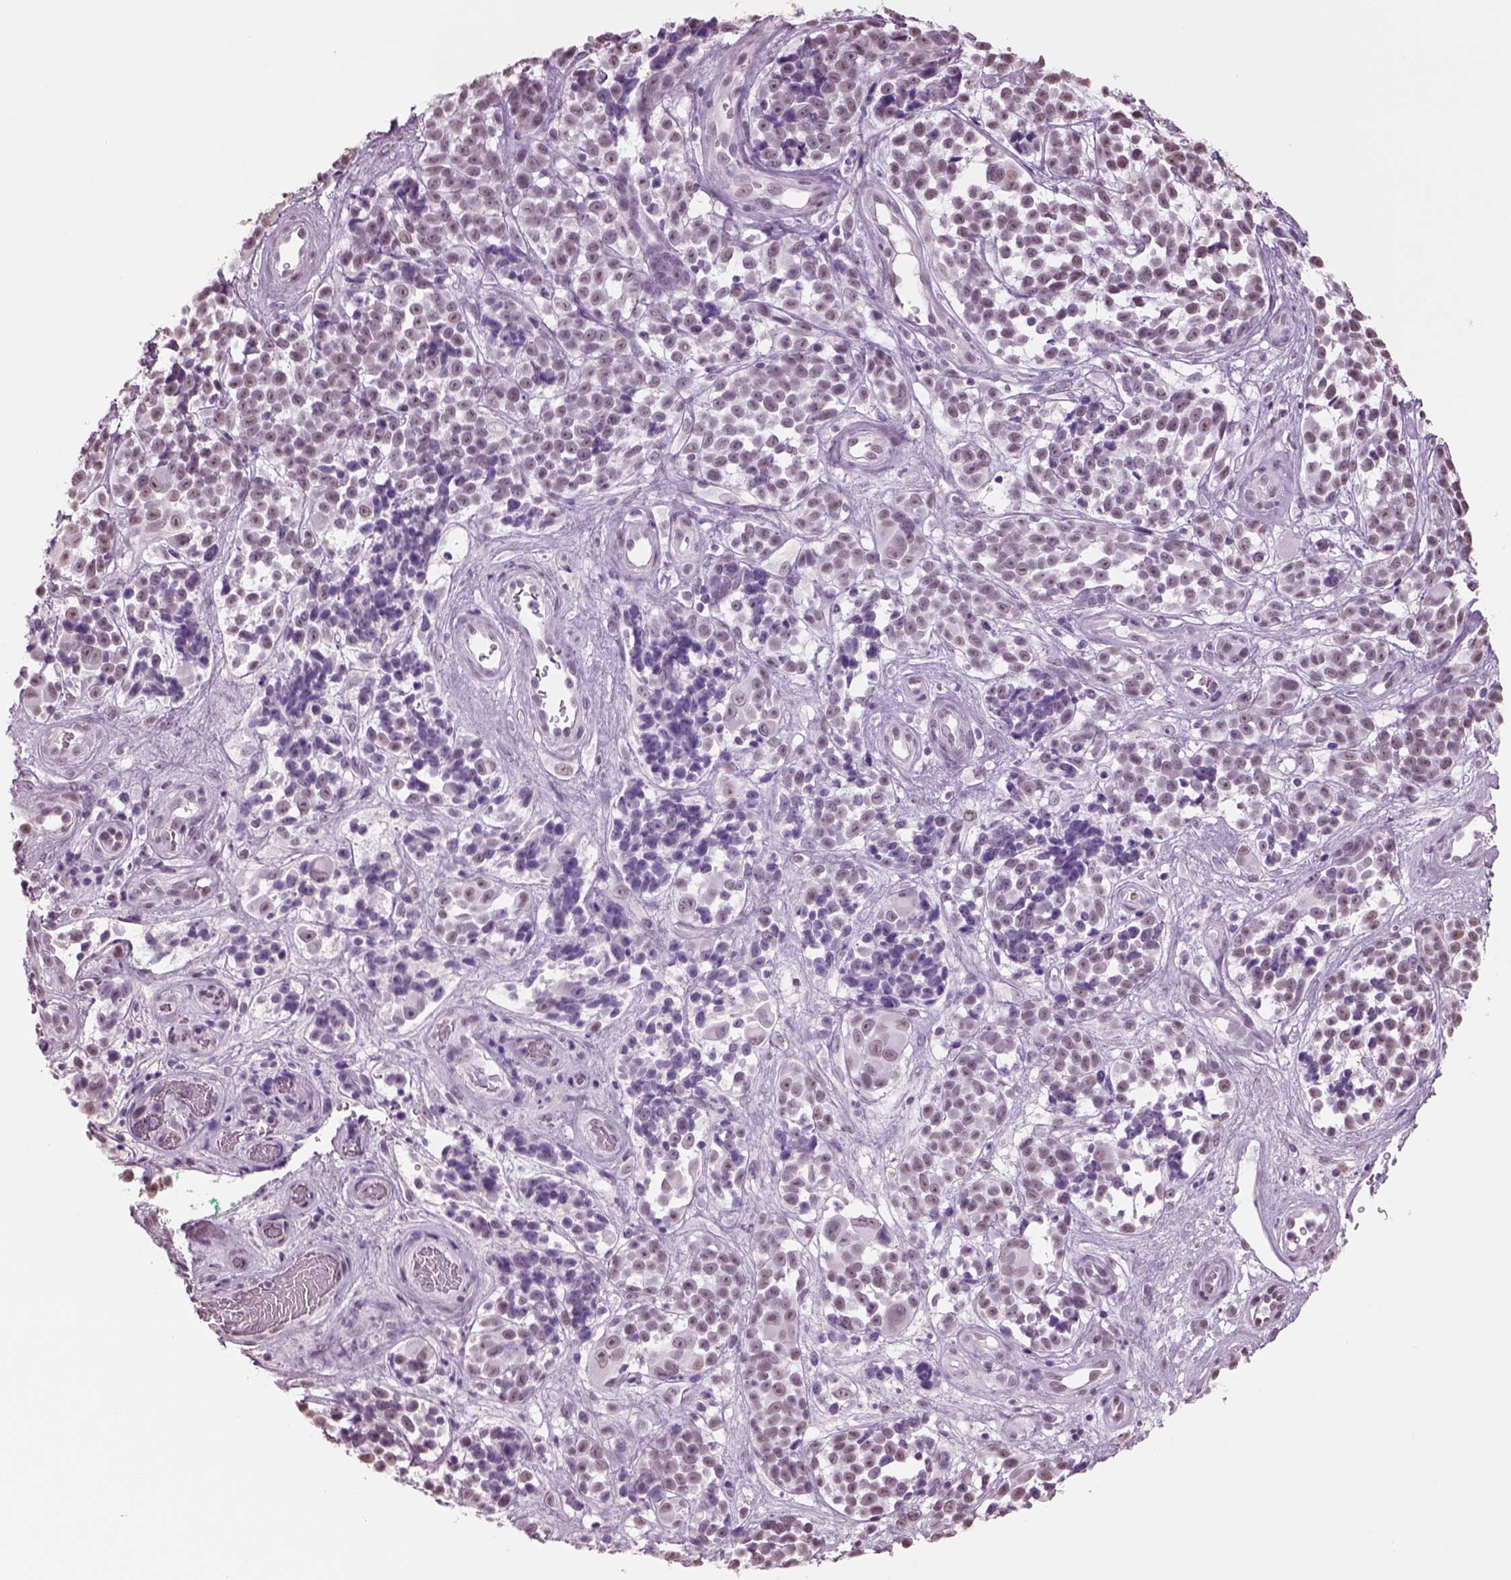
{"staining": {"intensity": "strong", "quantity": "<25%", "location": "nuclear"}, "tissue": "melanoma", "cell_type": "Tumor cells", "image_type": "cancer", "snomed": [{"axis": "morphology", "description": "Malignant melanoma, NOS"}, {"axis": "topography", "description": "Skin"}], "caption": "Immunohistochemistry (IHC) staining of malignant melanoma, which exhibits medium levels of strong nuclear expression in approximately <25% of tumor cells indicating strong nuclear protein positivity. The staining was performed using DAB (brown) for protein detection and nuclei were counterstained in hematoxylin (blue).", "gene": "SEPHS1", "patient": {"sex": "female", "age": 88}}